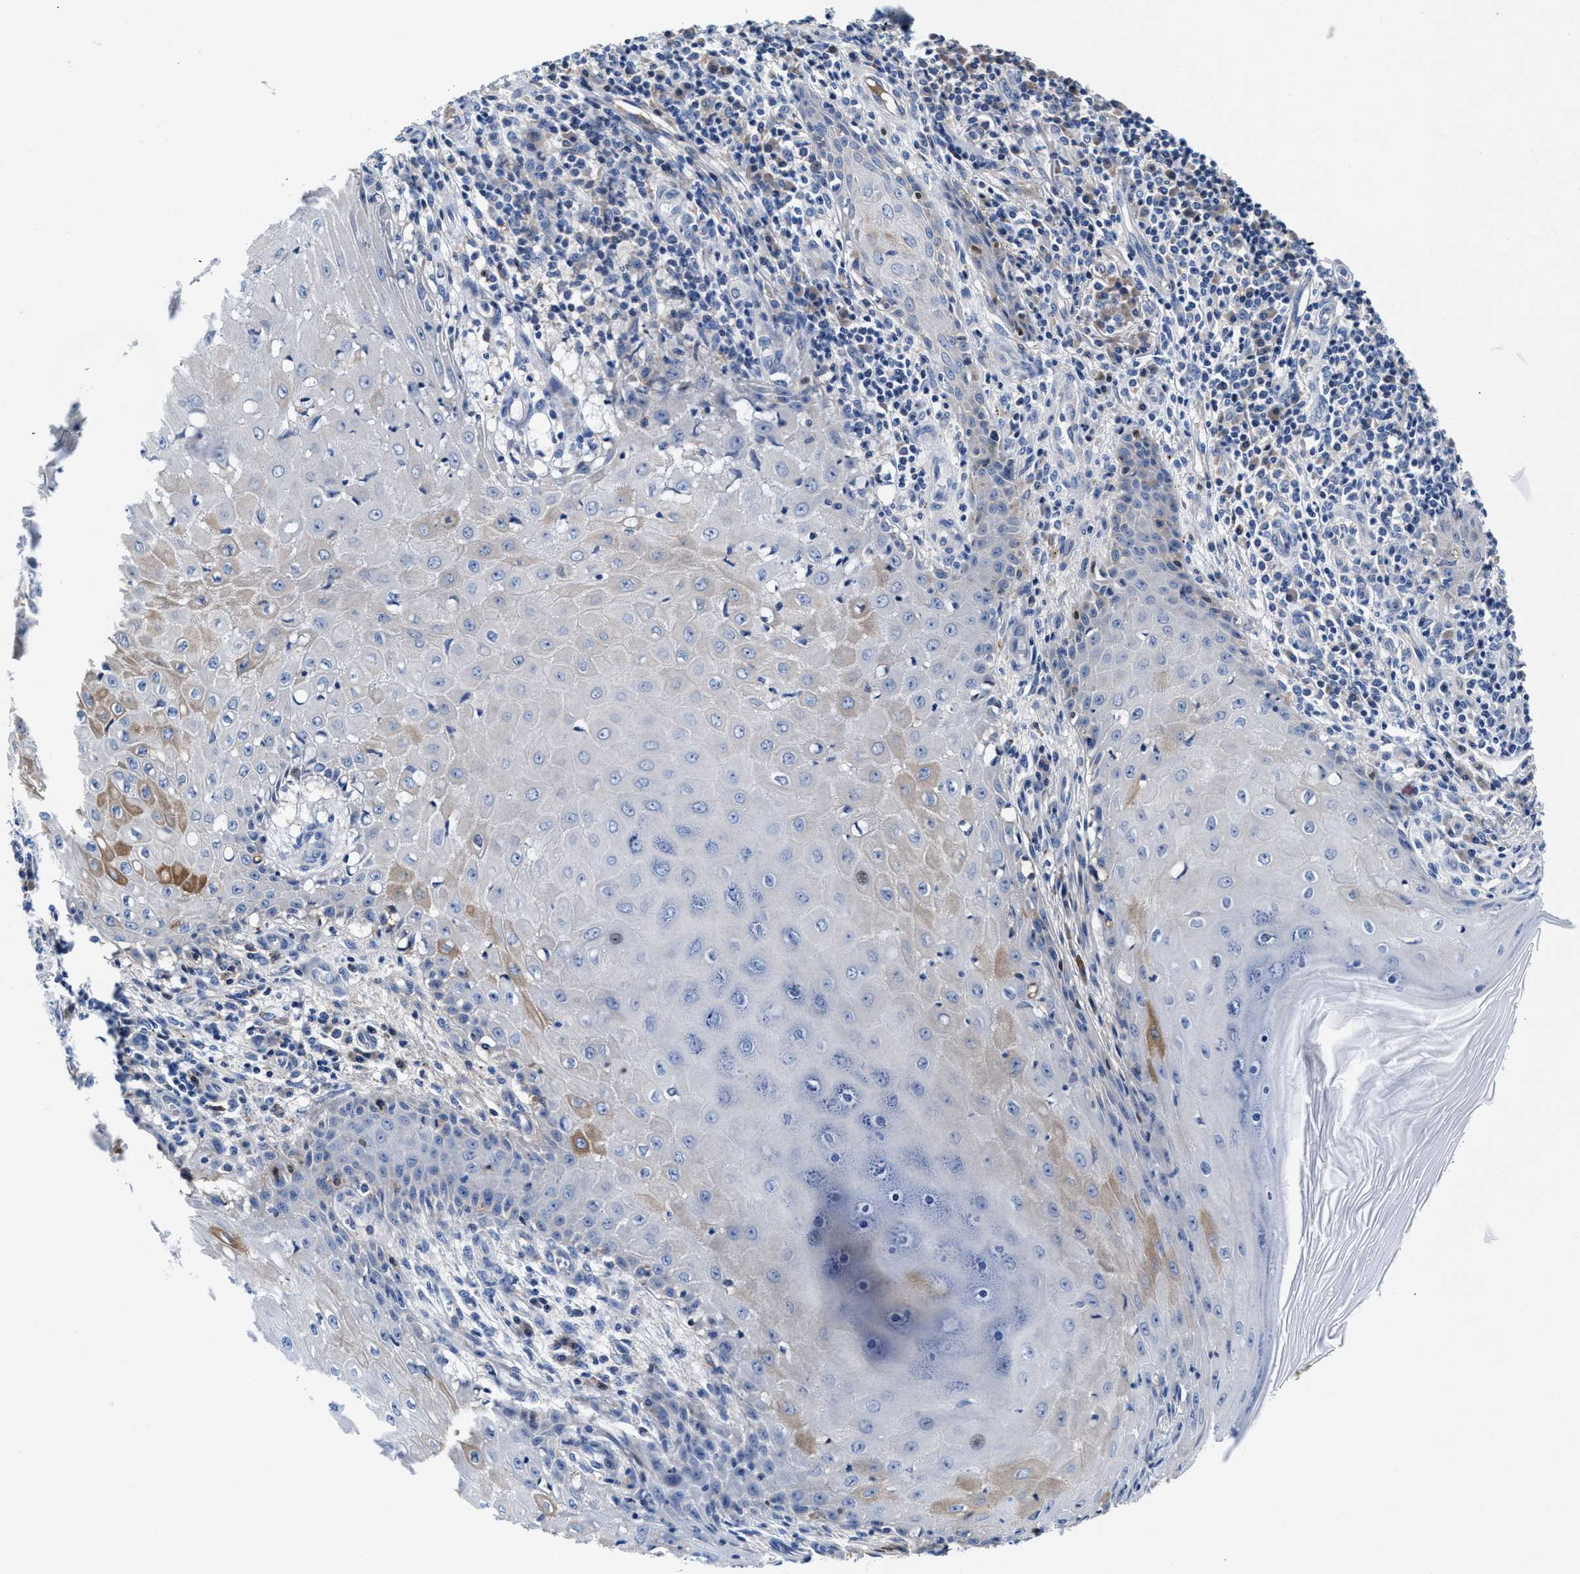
{"staining": {"intensity": "weak", "quantity": "<25%", "location": "cytoplasmic/membranous"}, "tissue": "skin cancer", "cell_type": "Tumor cells", "image_type": "cancer", "snomed": [{"axis": "morphology", "description": "Squamous cell carcinoma, NOS"}, {"axis": "topography", "description": "Skin"}], "caption": "Immunohistochemistry of human skin cancer (squamous cell carcinoma) displays no positivity in tumor cells.", "gene": "DHRS13", "patient": {"sex": "female", "age": 73}}